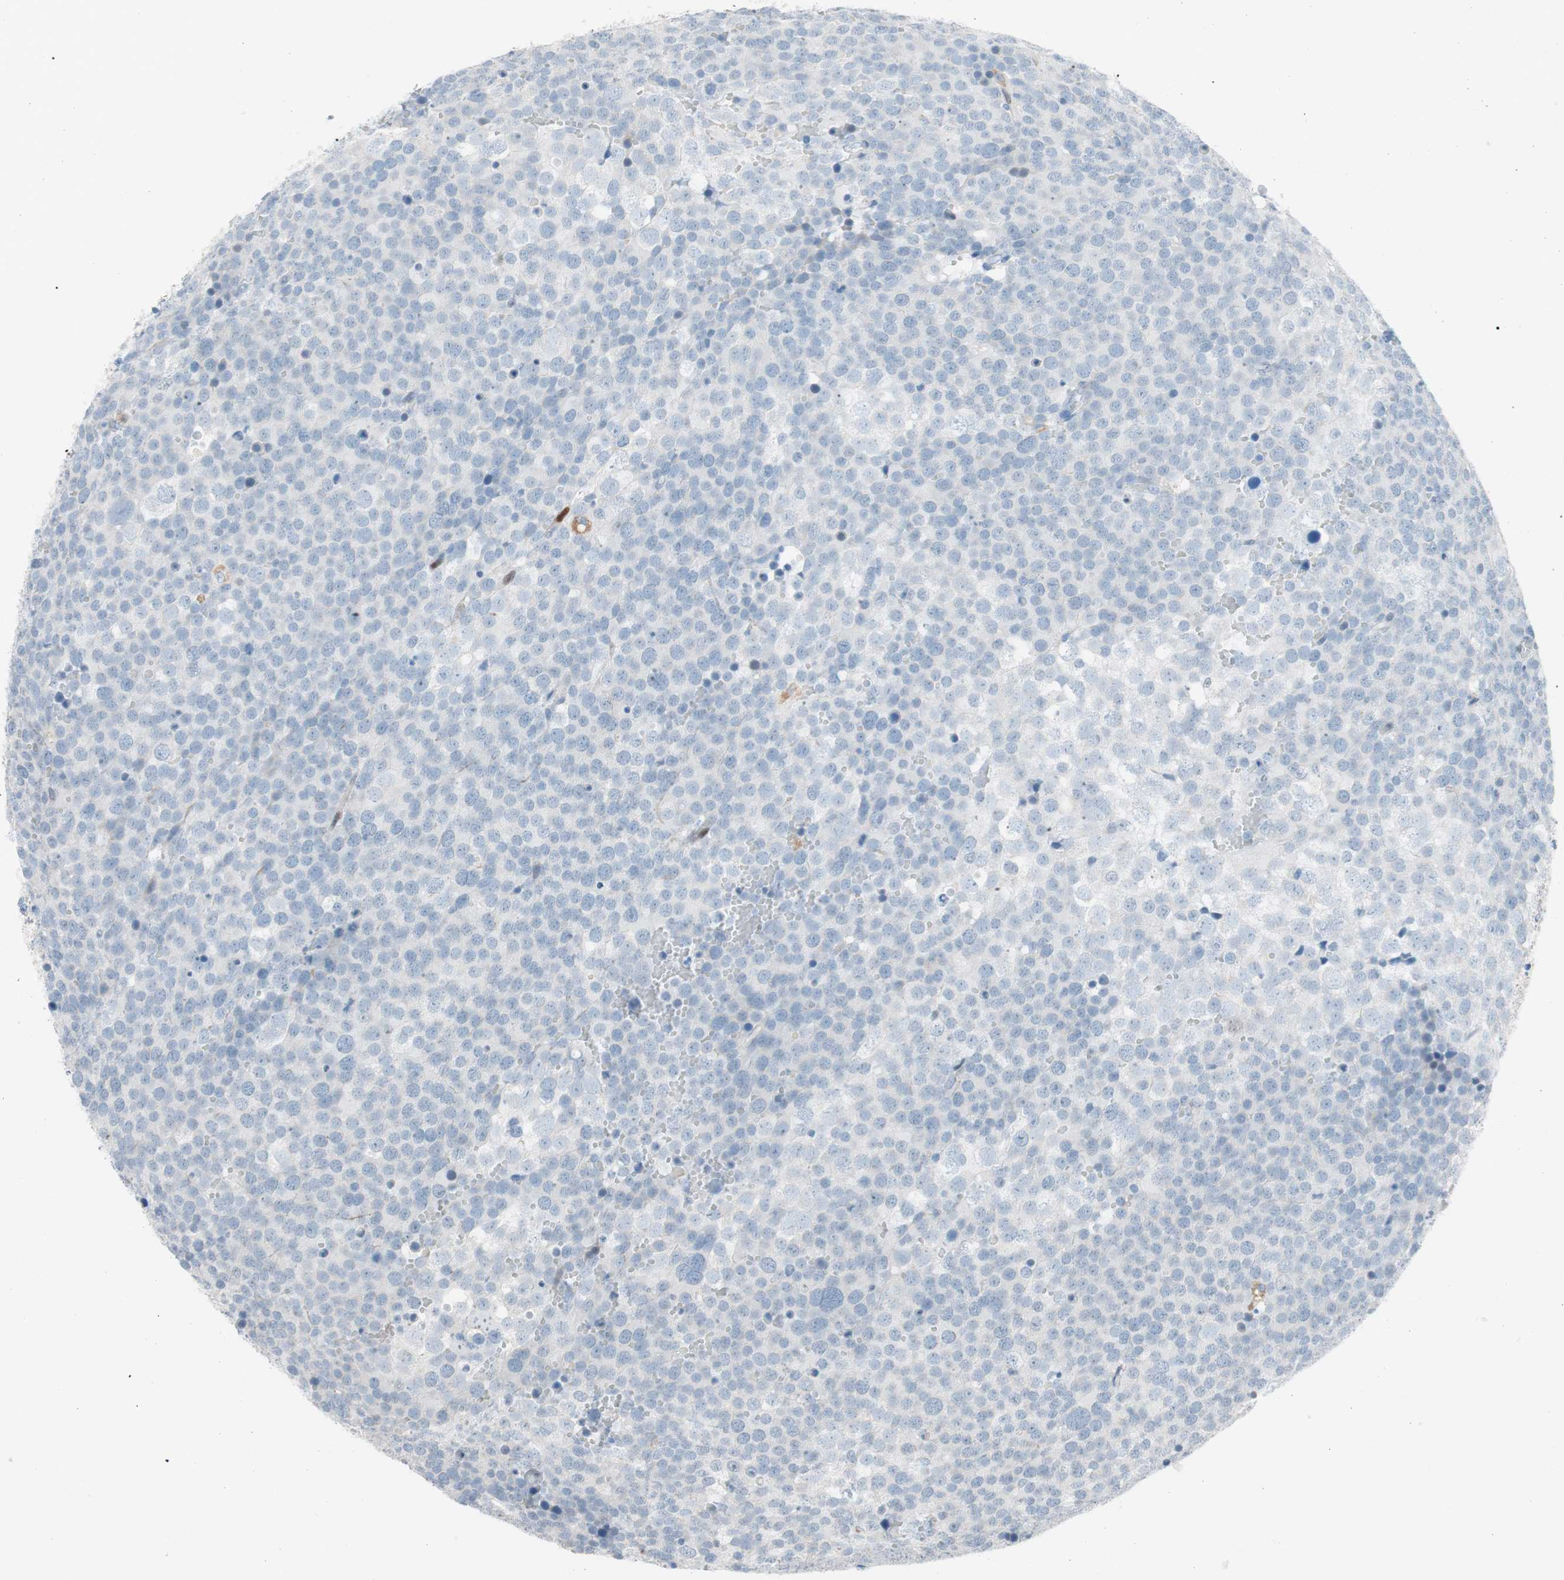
{"staining": {"intensity": "negative", "quantity": "none", "location": "none"}, "tissue": "testis cancer", "cell_type": "Tumor cells", "image_type": "cancer", "snomed": [{"axis": "morphology", "description": "Seminoma, NOS"}, {"axis": "topography", "description": "Testis"}], "caption": "Immunohistochemistry of seminoma (testis) reveals no staining in tumor cells.", "gene": "FOSL1", "patient": {"sex": "male", "age": 71}}